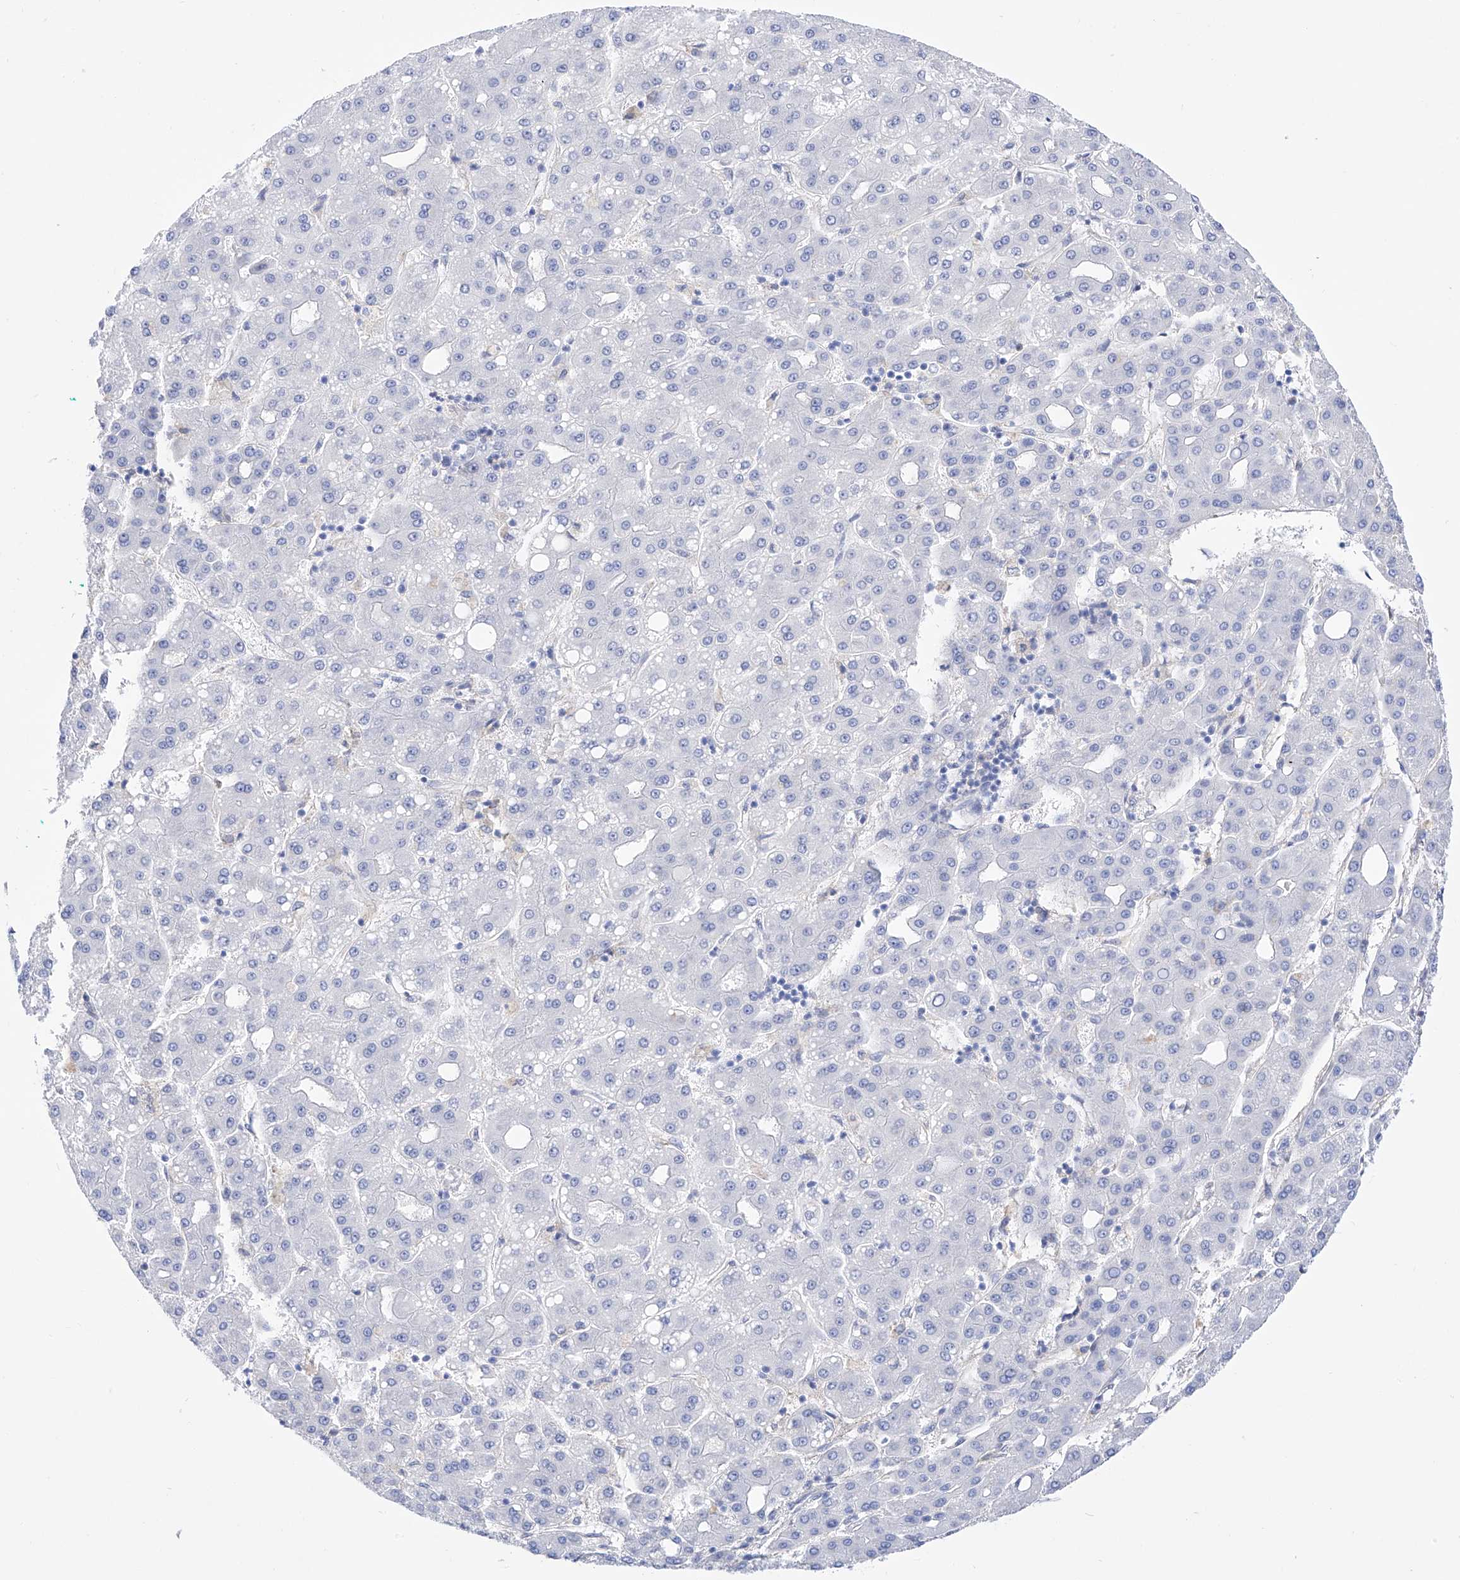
{"staining": {"intensity": "negative", "quantity": "none", "location": "none"}, "tissue": "liver cancer", "cell_type": "Tumor cells", "image_type": "cancer", "snomed": [{"axis": "morphology", "description": "Carcinoma, Hepatocellular, NOS"}, {"axis": "topography", "description": "Liver"}], "caption": "A high-resolution histopathology image shows immunohistochemistry (IHC) staining of liver hepatocellular carcinoma, which shows no significant staining in tumor cells.", "gene": "ZNF653", "patient": {"sex": "male", "age": 65}}